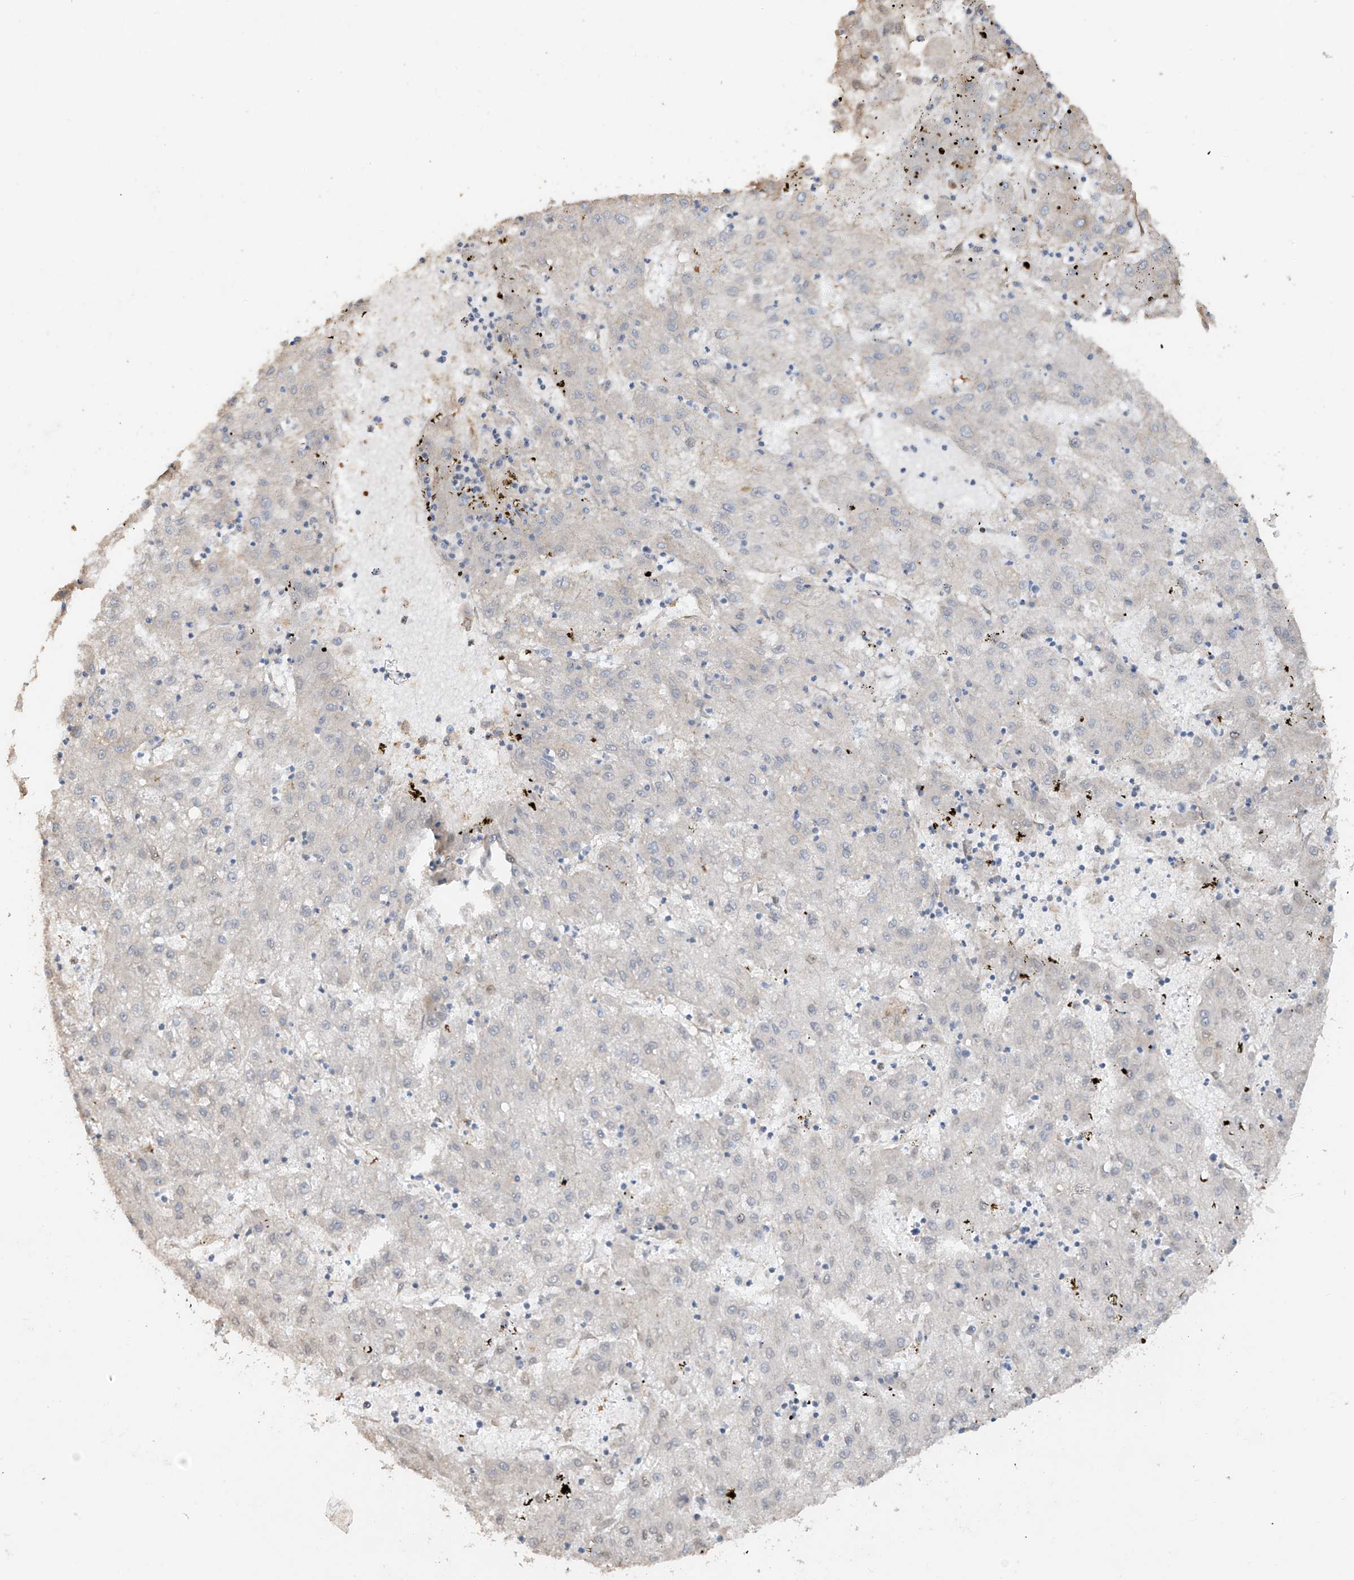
{"staining": {"intensity": "negative", "quantity": "none", "location": "none"}, "tissue": "liver cancer", "cell_type": "Tumor cells", "image_type": "cancer", "snomed": [{"axis": "morphology", "description": "Carcinoma, Hepatocellular, NOS"}, {"axis": "topography", "description": "Liver"}], "caption": "The immunohistochemistry image has no significant positivity in tumor cells of liver cancer (hepatocellular carcinoma) tissue.", "gene": "ABTB1", "patient": {"sex": "male", "age": 72}}